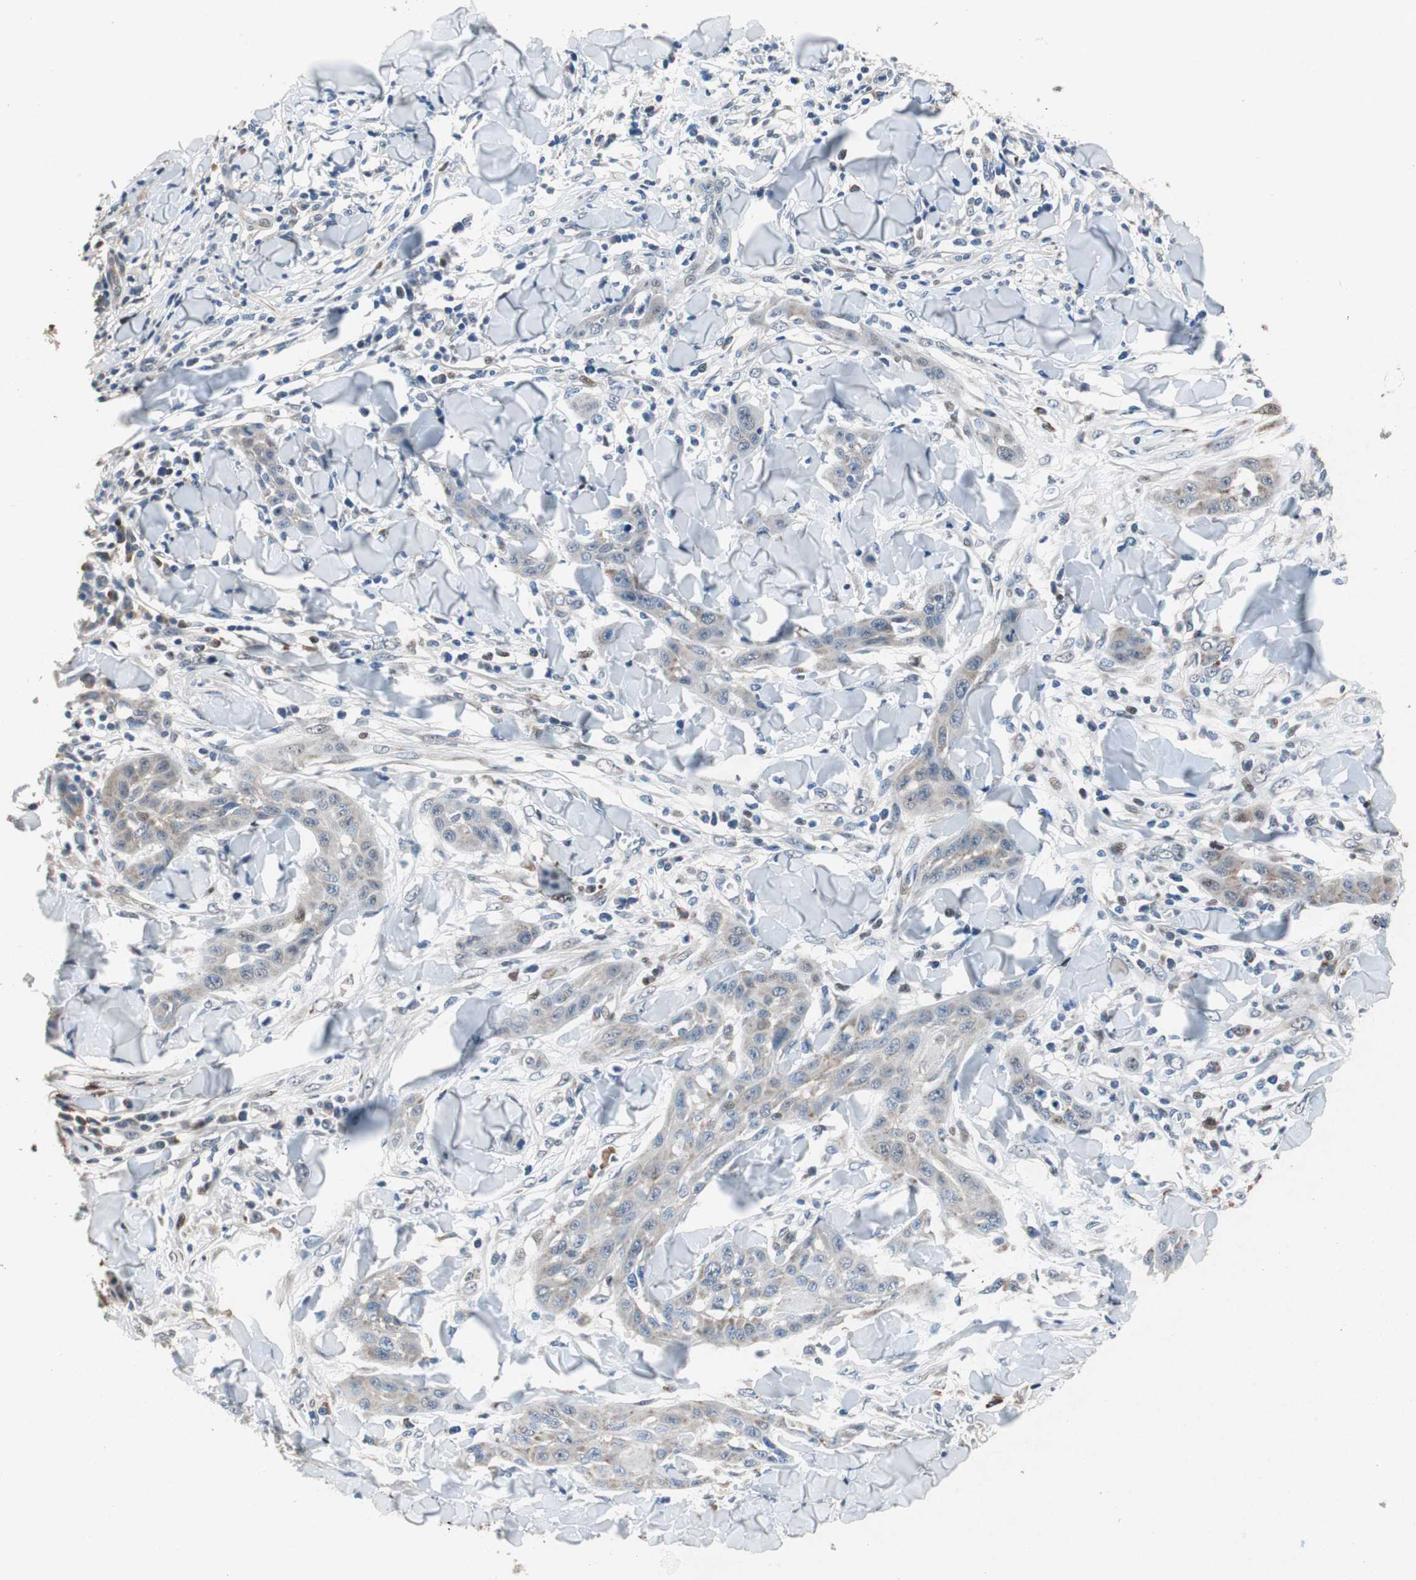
{"staining": {"intensity": "weak", "quantity": "25%-75%", "location": "cytoplasmic/membranous"}, "tissue": "skin cancer", "cell_type": "Tumor cells", "image_type": "cancer", "snomed": [{"axis": "morphology", "description": "Squamous cell carcinoma, NOS"}, {"axis": "topography", "description": "Skin"}], "caption": "Skin squamous cell carcinoma stained for a protein (brown) demonstrates weak cytoplasmic/membranous positive staining in about 25%-75% of tumor cells.", "gene": "RPL35", "patient": {"sex": "male", "age": 24}}